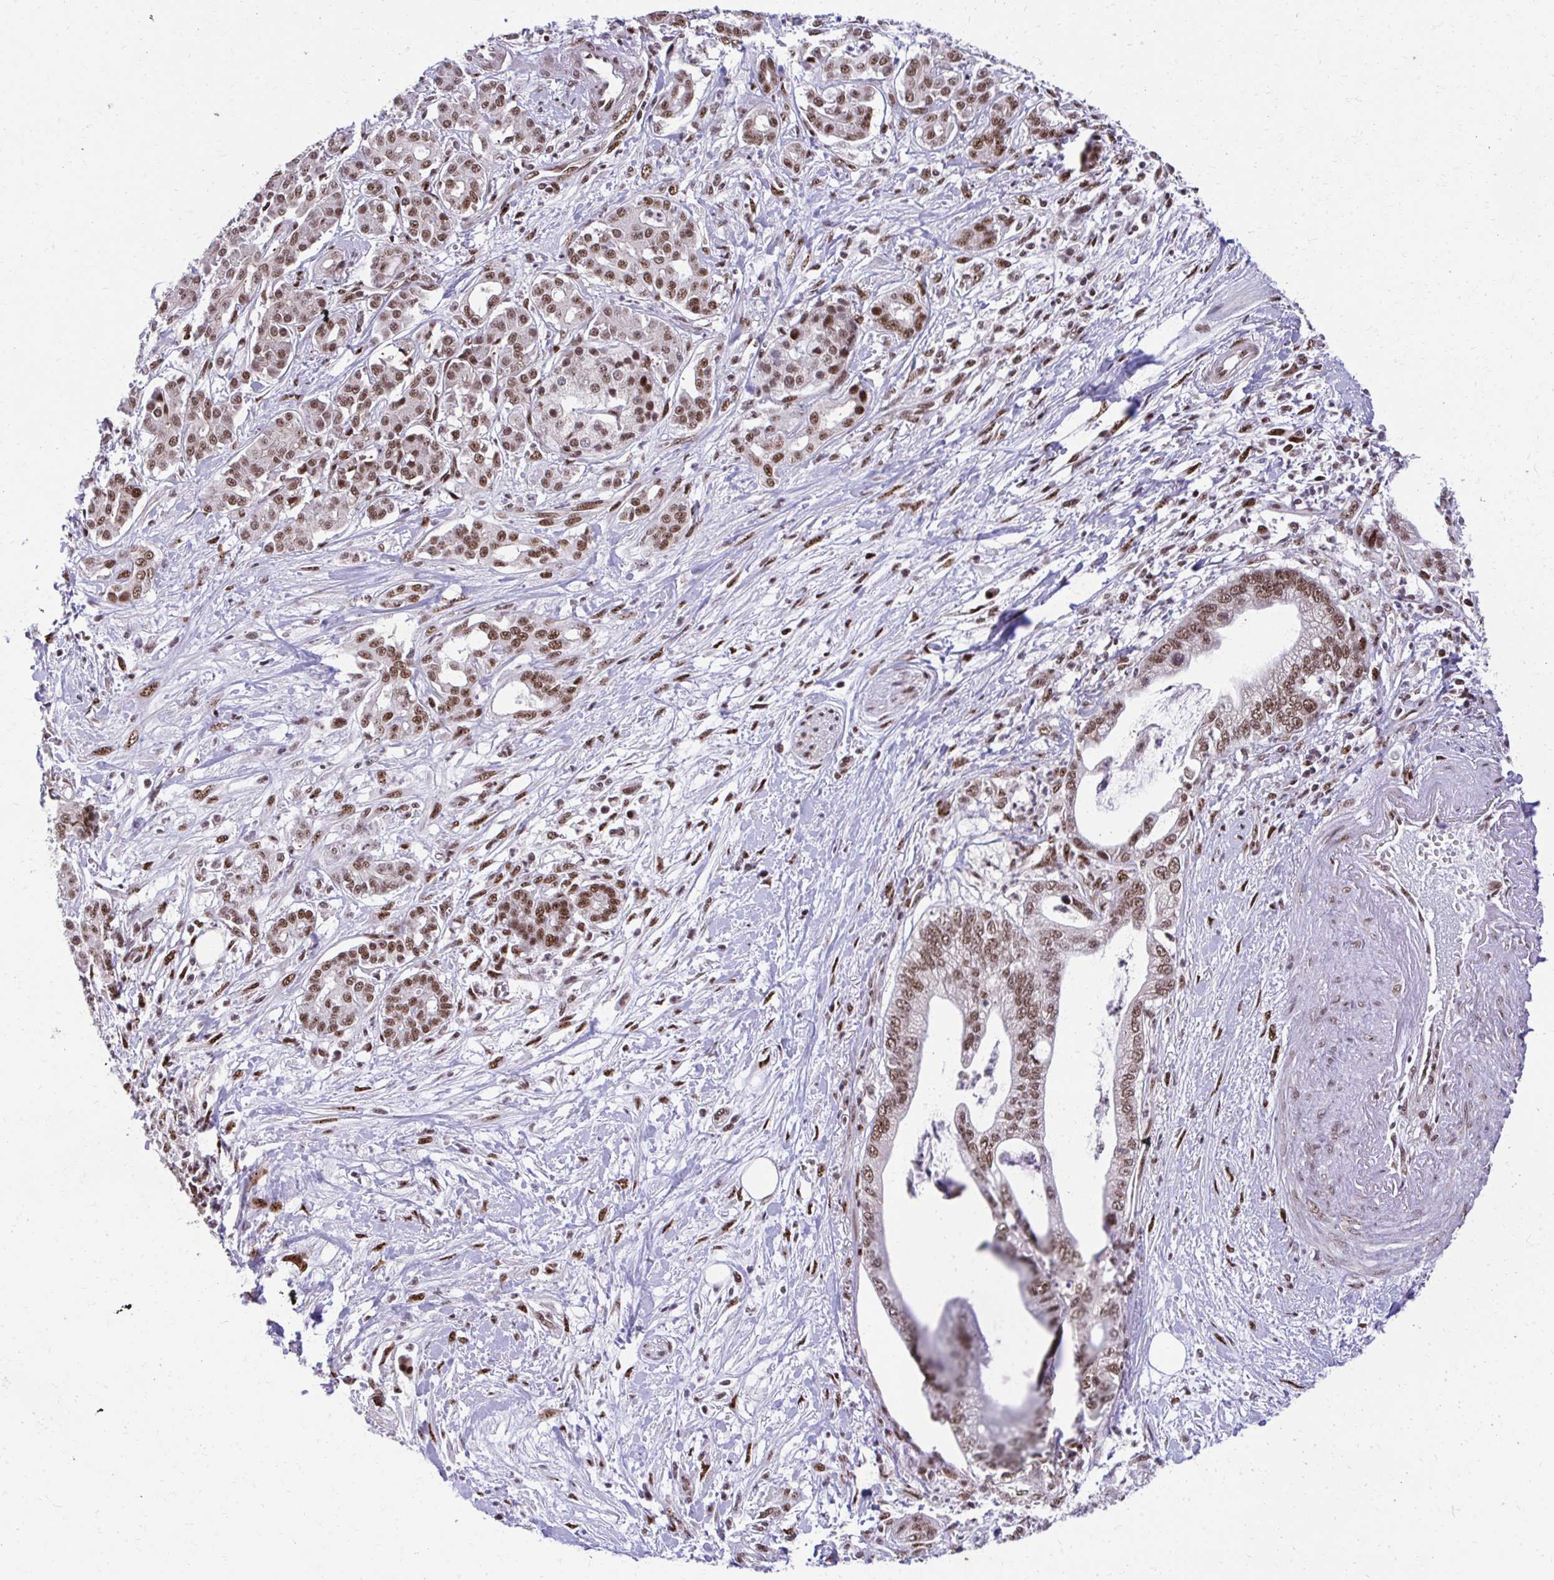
{"staining": {"intensity": "moderate", "quantity": ">75%", "location": "cytoplasmic/membranous,nuclear"}, "tissue": "pancreatic cancer", "cell_type": "Tumor cells", "image_type": "cancer", "snomed": [{"axis": "morphology", "description": "Adenocarcinoma, NOS"}, {"axis": "topography", "description": "Pancreas"}], "caption": "Approximately >75% of tumor cells in human pancreatic adenocarcinoma display moderate cytoplasmic/membranous and nuclear protein positivity as visualized by brown immunohistochemical staining.", "gene": "HOXA4", "patient": {"sex": "male", "age": 69}}